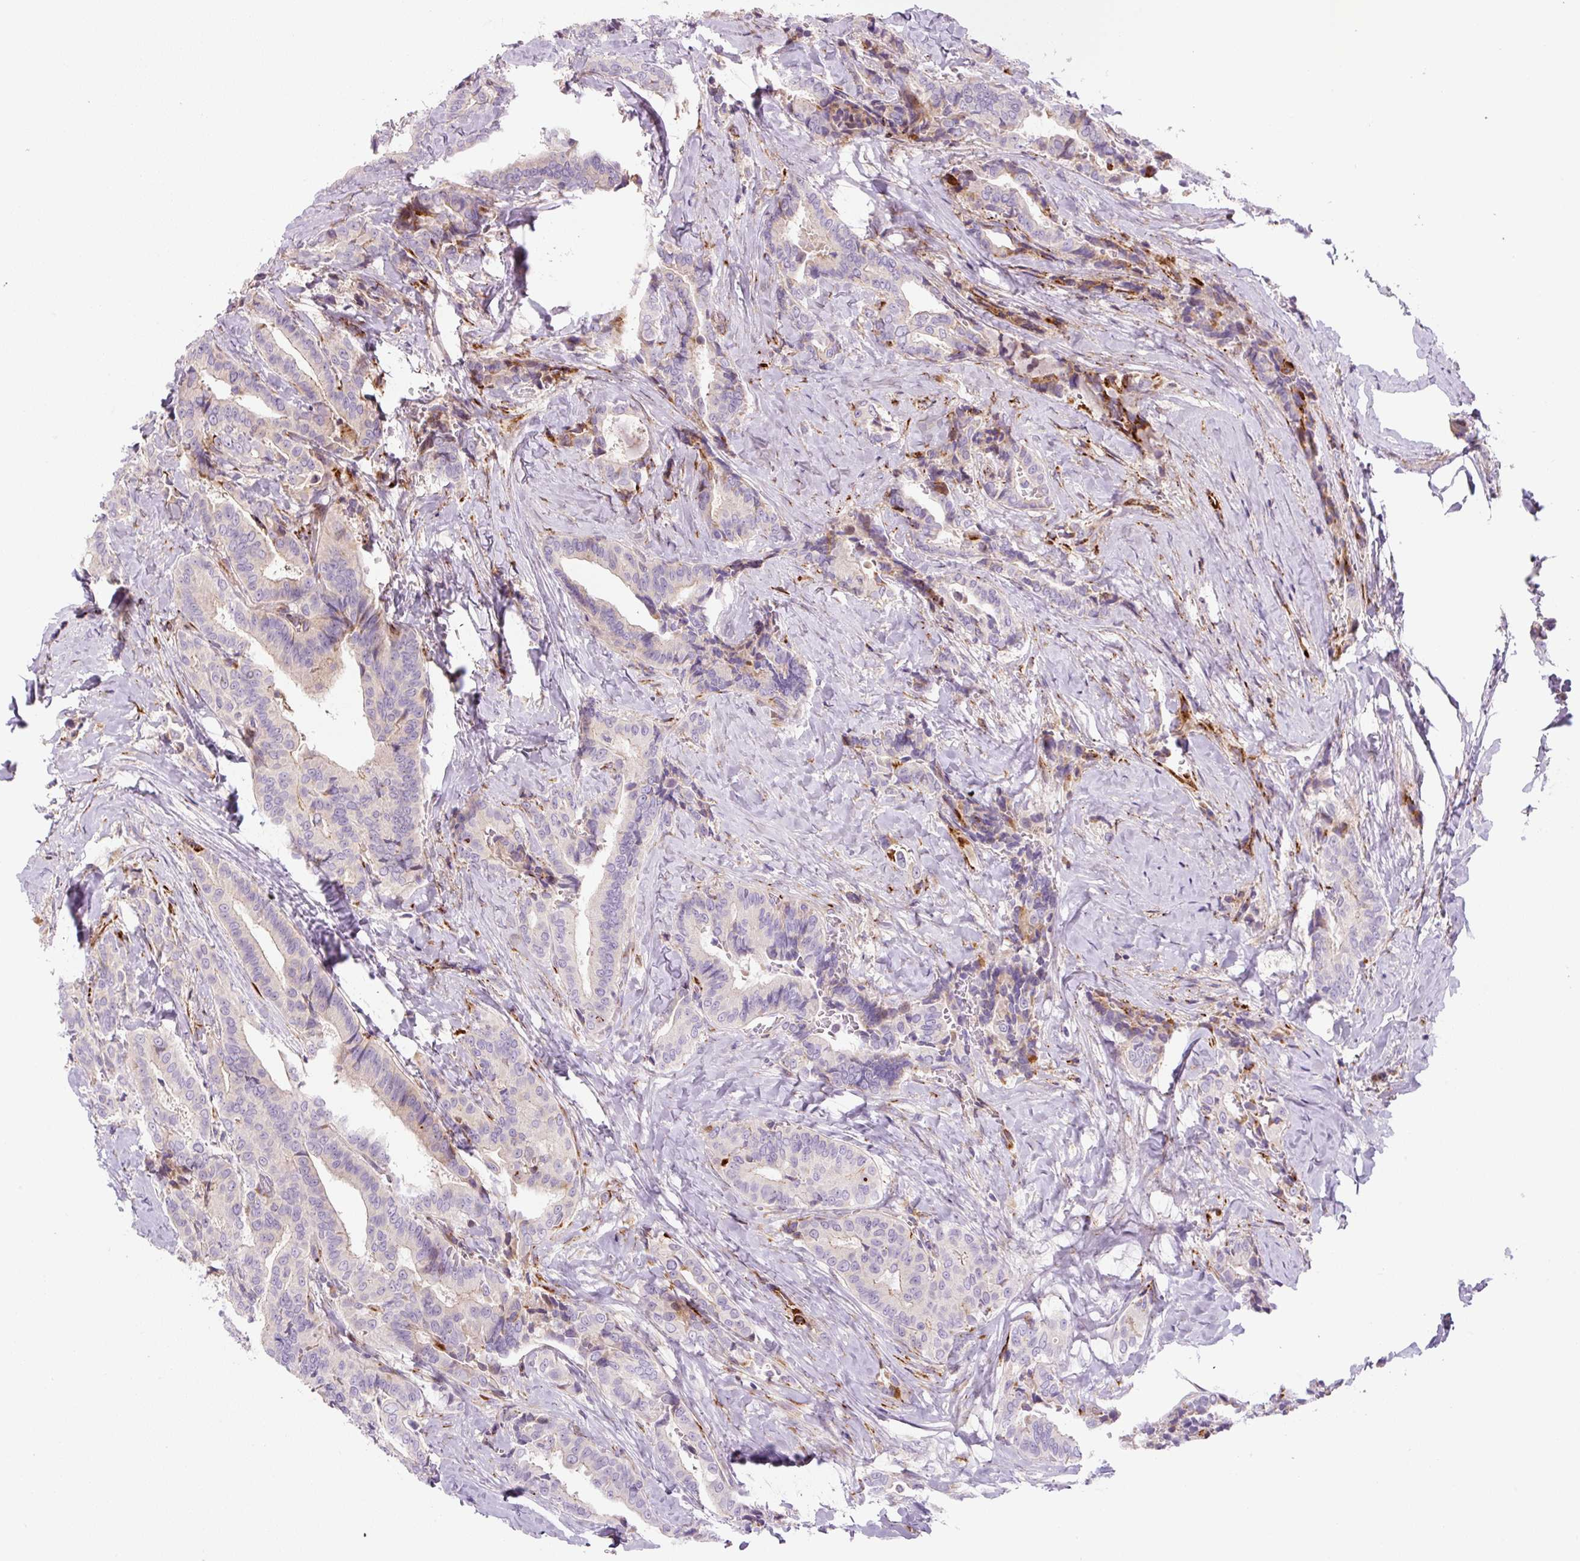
{"staining": {"intensity": "negative", "quantity": "none", "location": "none"}, "tissue": "thyroid cancer", "cell_type": "Tumor cells", "image_type": "cancer", "snomed": [{"axis": "morphology", "description": "Papillary adenocarcinoma, NOS"}, {"axis": "topography", "description": "Thyroid gland"}], "caption": "Protein analysis of papillary adenocarcinoma (thyroid) reveals no significant staining in tumor cells.", "gene": "DISP3", "patient": {"sex": "male", "age": 61}}